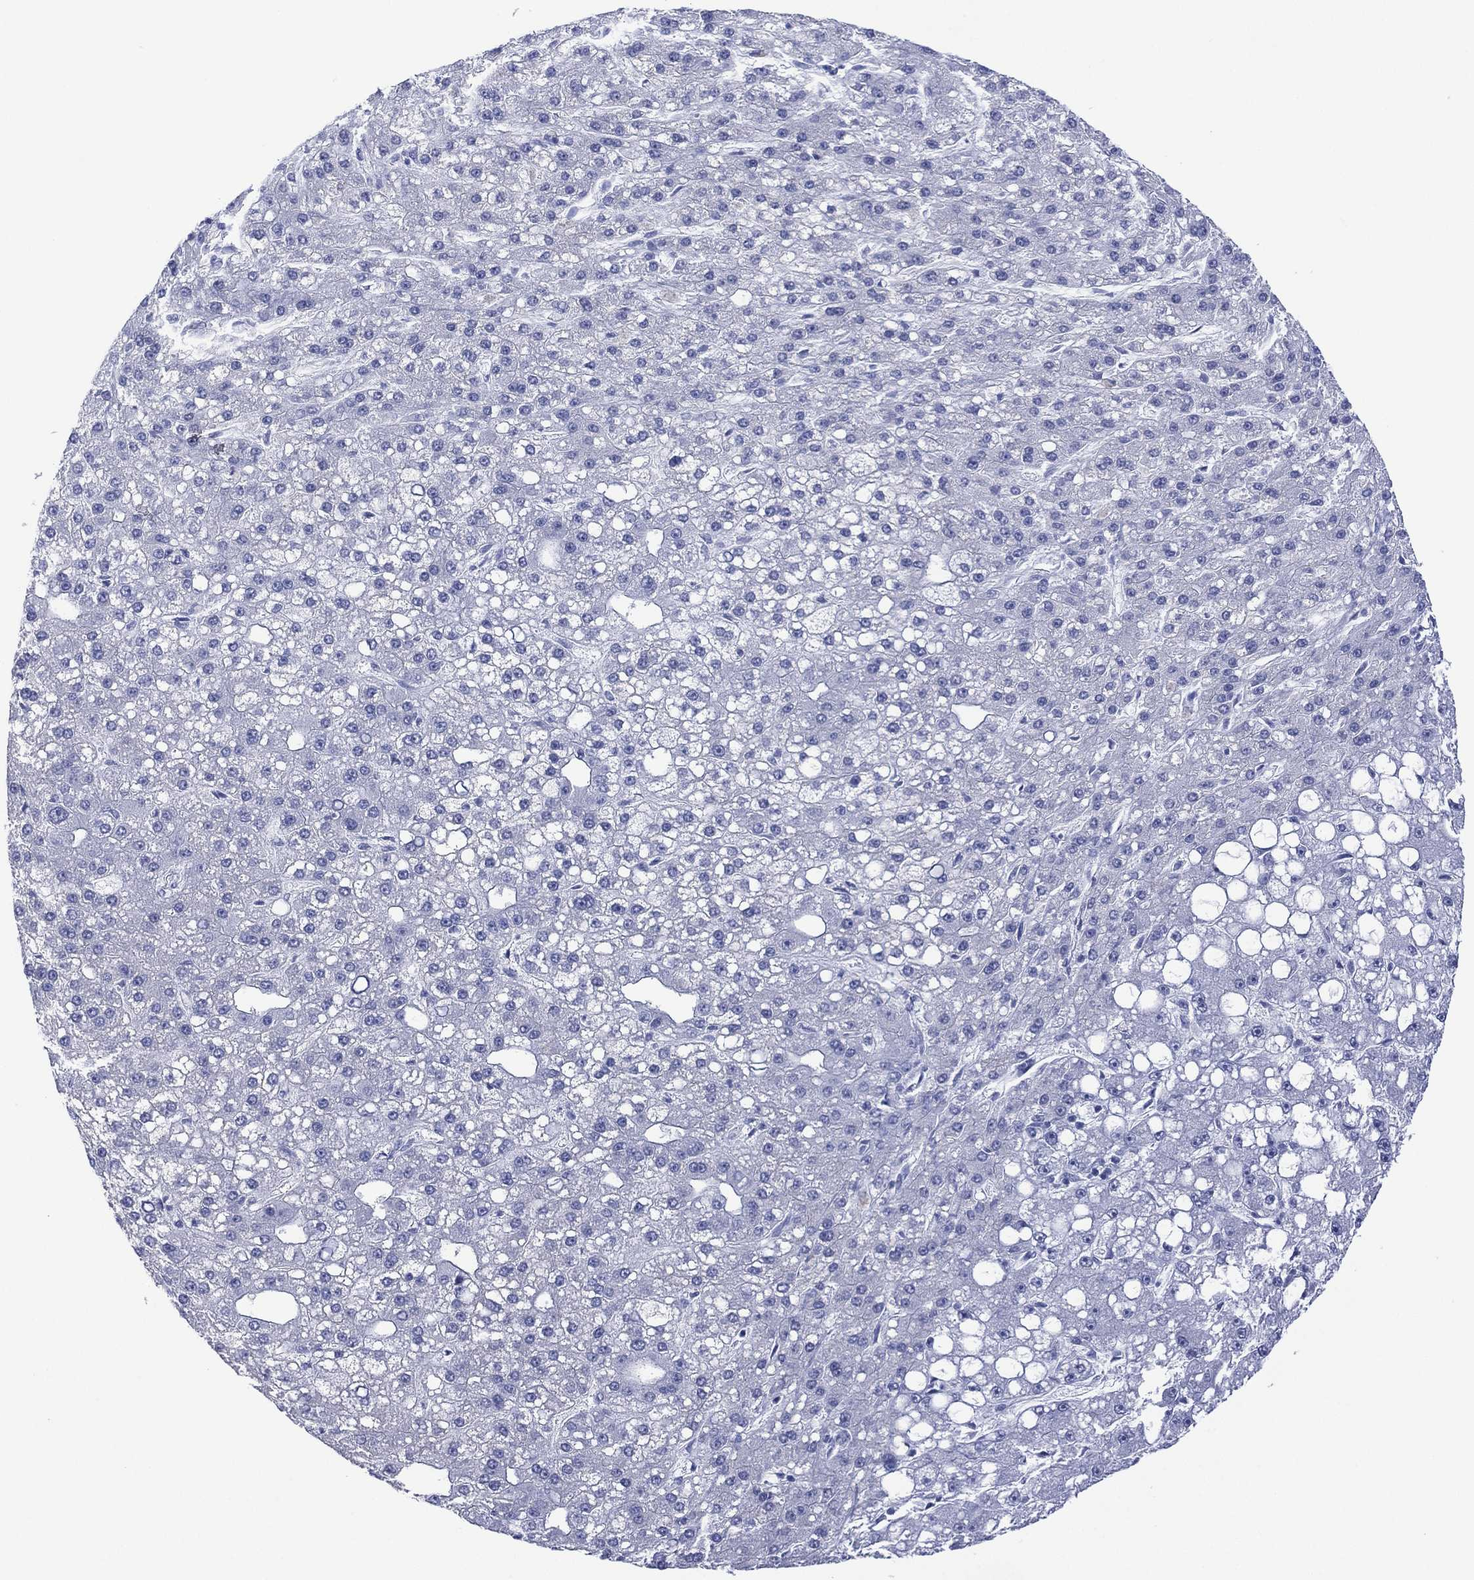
{"staining": {"intensity": "negative", "quantity": "none", "location": "none"}, "tissue": "liver cancer", "cell_type": "Tumor cells", "image_type": "cancer", "snomed": [{"axis": "morphology", "description": "Carcinoma, Hepatocellular, NOS"}, {"axis": "topography", "description": "Liver"}], "caption": "This histopathology image is of liver hepatocellular carcinoma stained with immunohistochemistry to label a protein in brown with the nuclei are counter-stained blue. There is no staining in tumor cells.", "gene": "DSG1", "patient": {"sex": "male", "age": 67}}